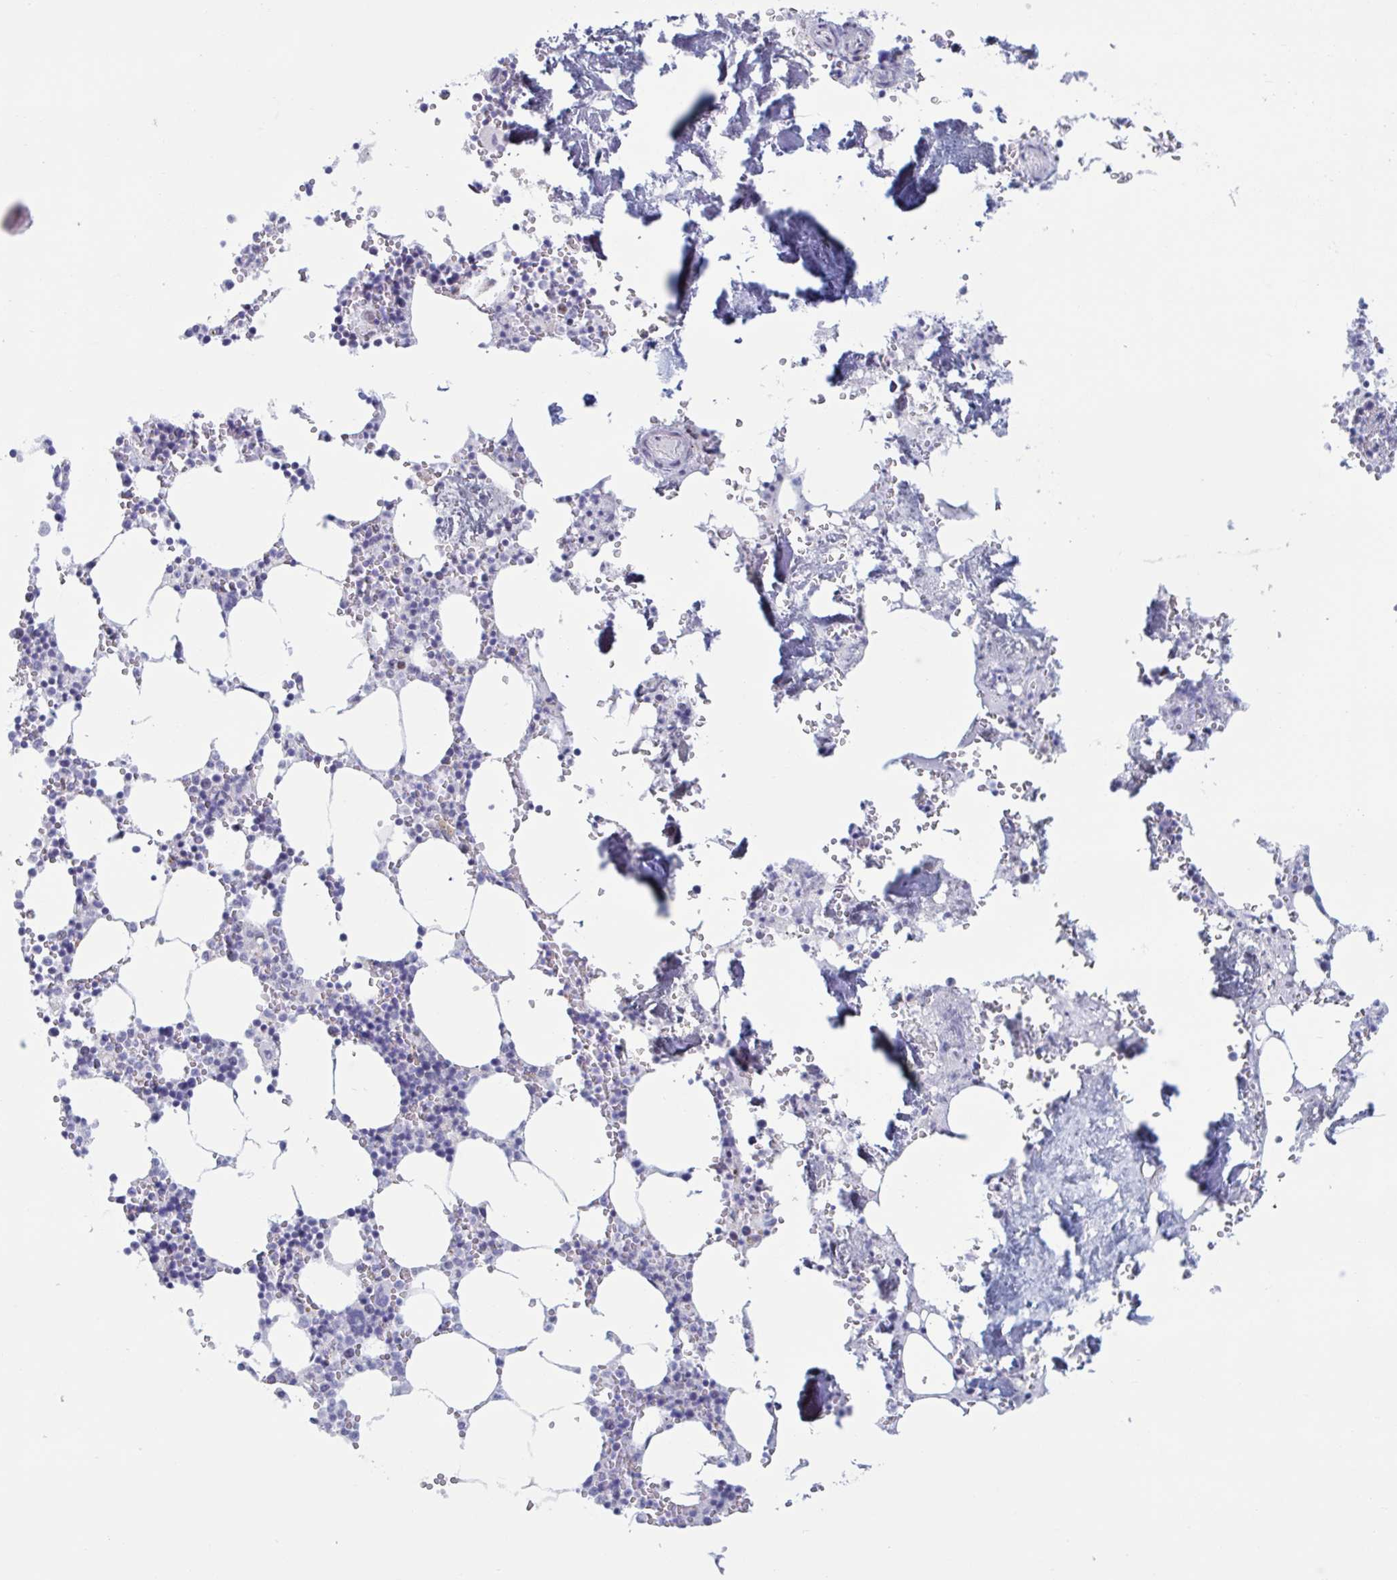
{"staining": {"intensity": "negative", "quantity": "none", "location": "none"}, "tissue": "bone marrow", "cell_type": "Hematopoietic cells", "image_type": "normal", "snomed": [{"axis": "morphology", "description": "Normal tissue, NOS"}, {"axis": "topography", "description": "Bone marrow"}], "caption": "Immunohistochemistry (IHC) histopathology image of unremarkable bone marrow stained for a protein (brown), which shows no positivity in hematopoietic cells. (Brightfield microscopy of DAB IHC at high magnification).", "gene": "MSMB", "patient": {"sex": "male", "age": 54}}